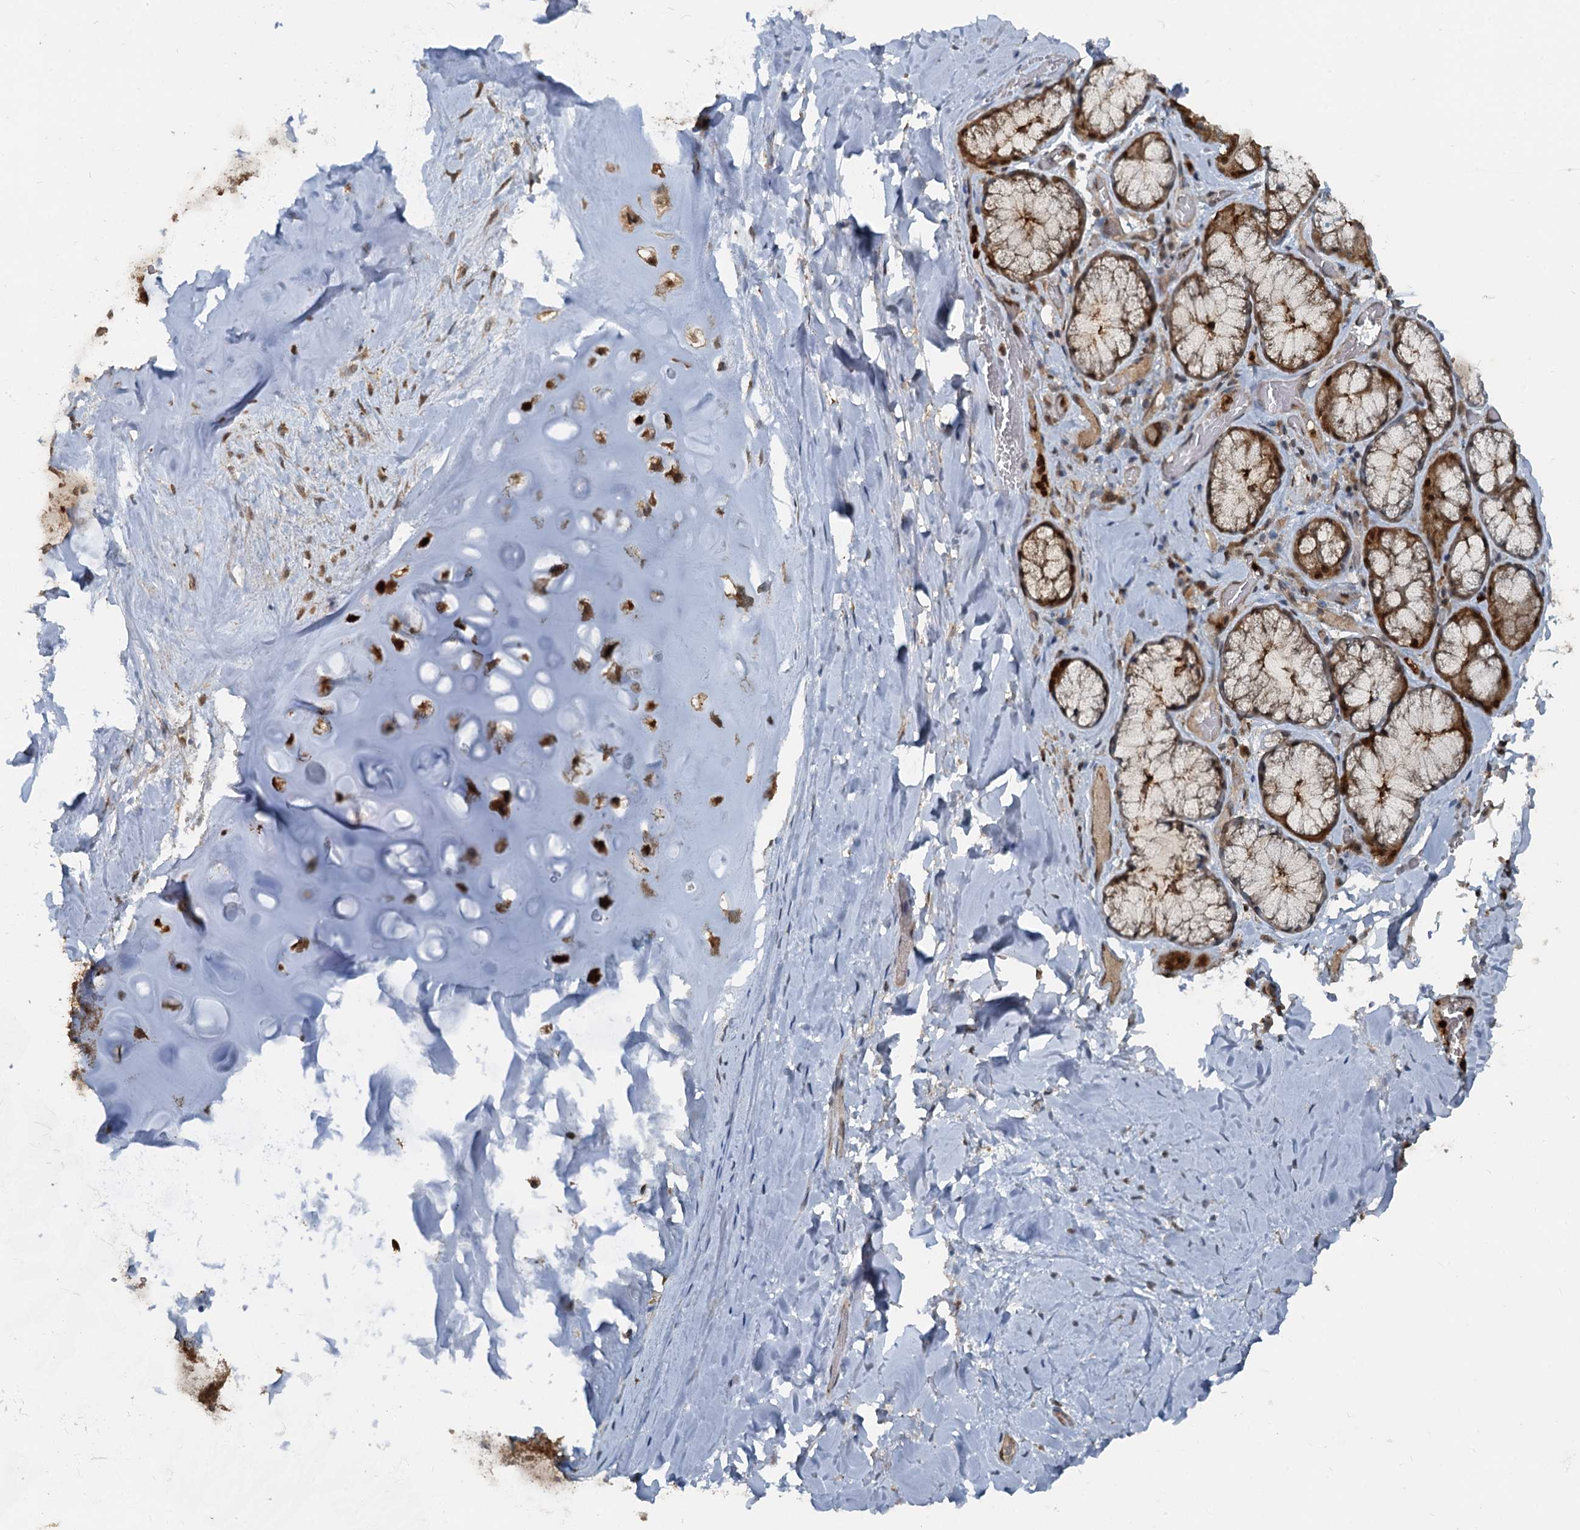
{"staining": {"intensity": "moderate", "quantity": "25%-75%", "location": "cytoplasmic/membranous"}, "tissue": "adipose tissue", "cell_type": "Adipocytes", "image_type": "normal", "snomed": [{"axis": "morphology", "description": "Normal tissue, NOS"}, {"axis": "topography", "description": "Lymph node"}, {"axis": "topography", "description": "Cartilage tissue"}, {"axis": "topography", "description": "Bronchus"}], "caption": "Human adipose tissue stained with a brown dye shows moderate cytoplasmic/membranous positive expression in about 25%-75% of adipocytes.", "gene": "GPI", "patient": {"sex": "male", "age": 63}}